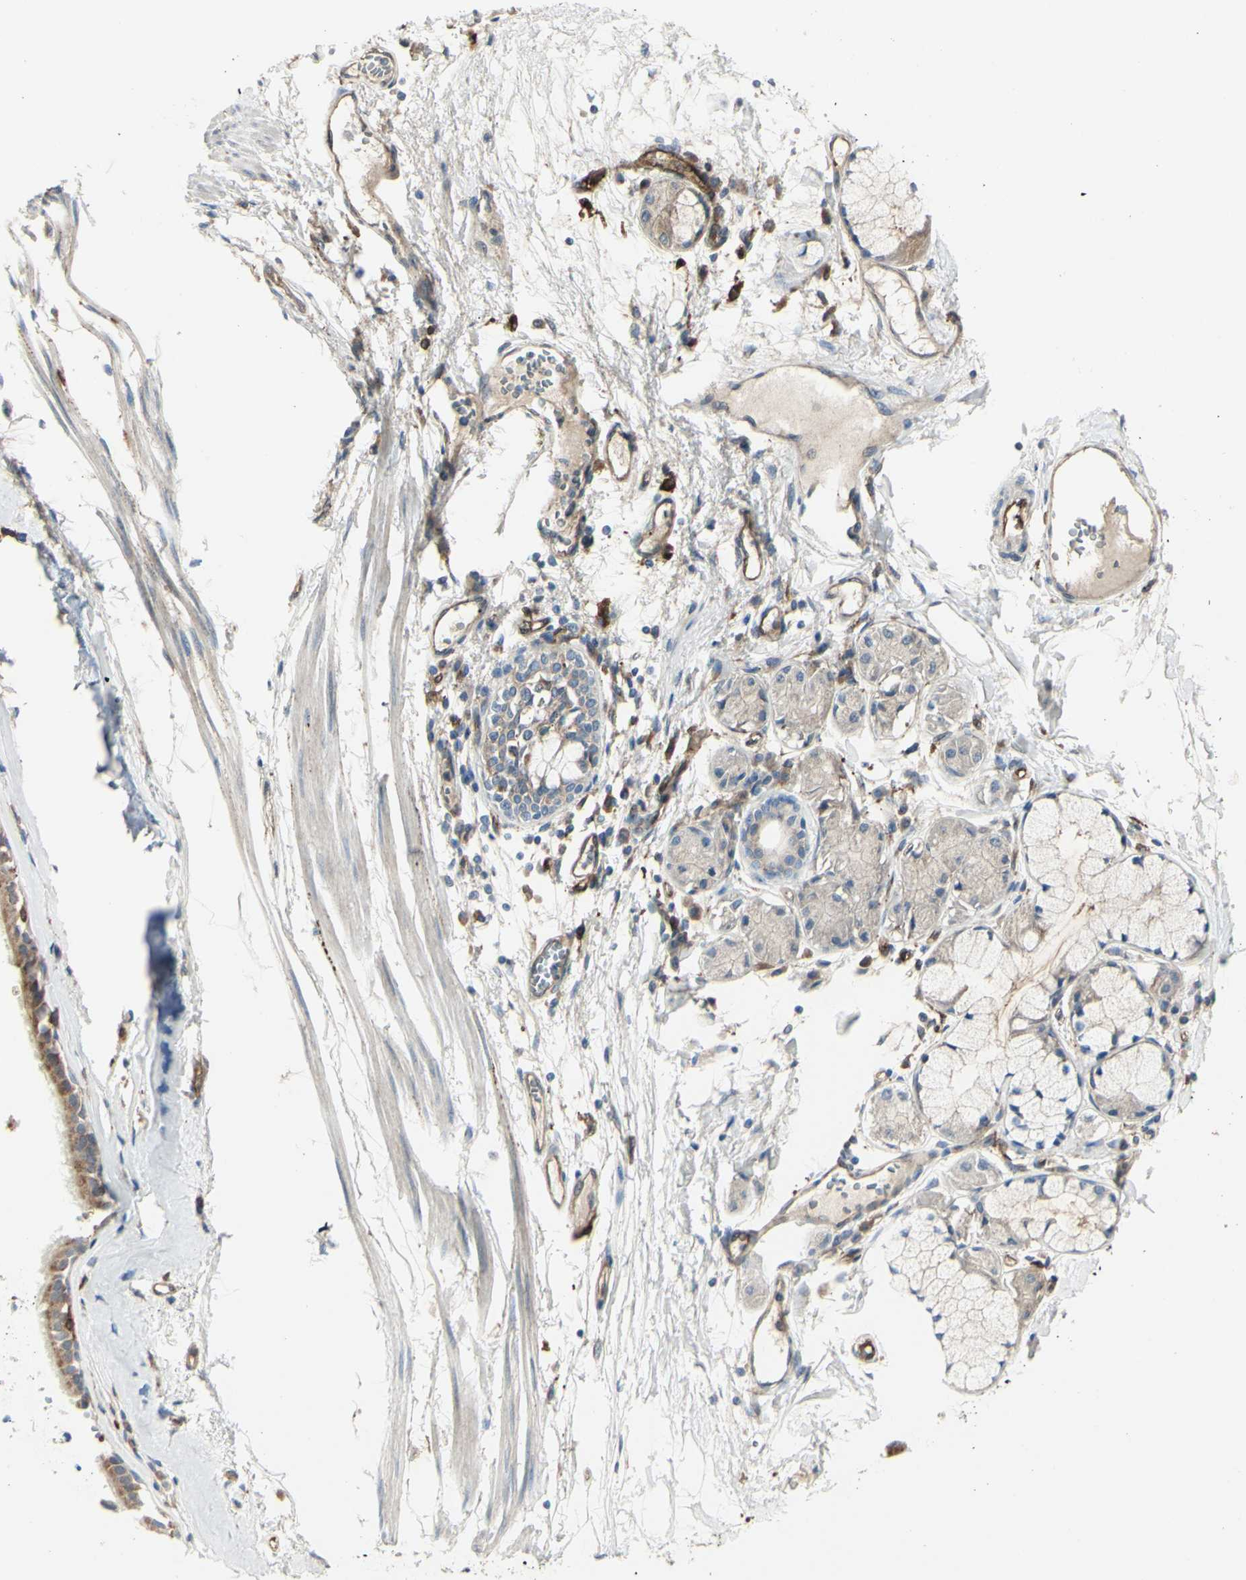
{"staining": {"intensity": "moderate", "quantity": ">75%", "location": "cytoplasmic/membranous"}, "tissue": "bronchus", "cell_type": "Respiratory epithelial cells", "image_type": "normal", "snomed": [{"axis": "morphology", "description": "Normal tissue, NOS"}, {"axis": "topography", "description": "Bronchus"}, {"axis": "topography", "description": "Lung"}], "caption": "Immunohistochemical staining of unremarkable human bronchus shows moderate cytoplasmic/membranous protein expression in about >75% of respiratory epithelial cells.", "gene": "IGSF9B", "patient": {"sex": "female", "age": 56}}